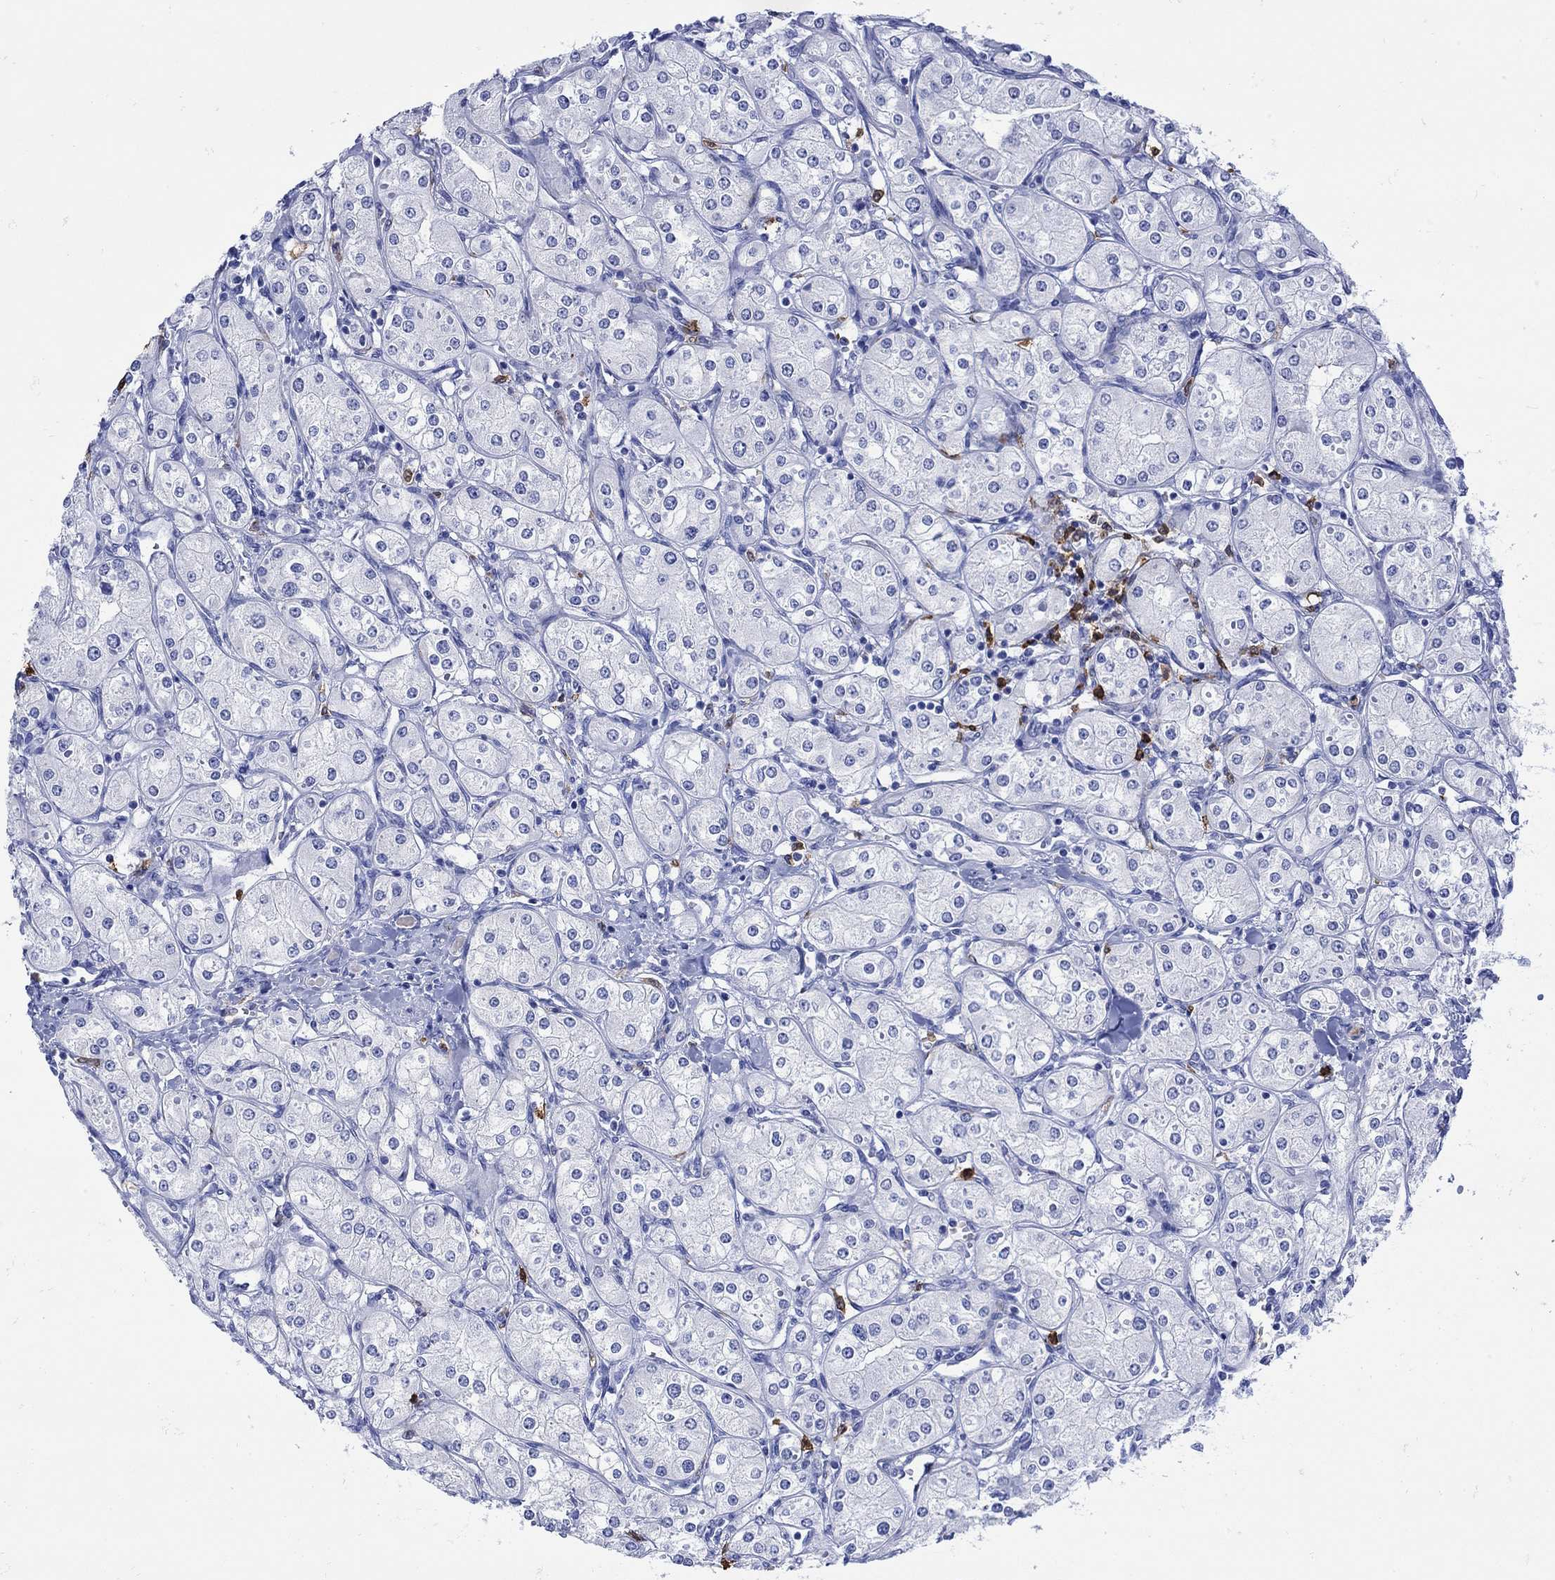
{"staining": {"intensity": "negative", "quantity": "none", "location": "none"}, "tissue": "renal cancer", "cell_type": "Tumor cells", "image_type": "cancer", "snomed": [{"axis": "morphology", "description": "Adenocarcinoma, NOS"}, {"axis": "topography", "description": "Kidney"}], "caption": "Tumor cells show no significant protein positivity in renal cancer (adenocarcinoma).", "gene": "LINGO3", "patient": {"sex": "male", "age": 77}}